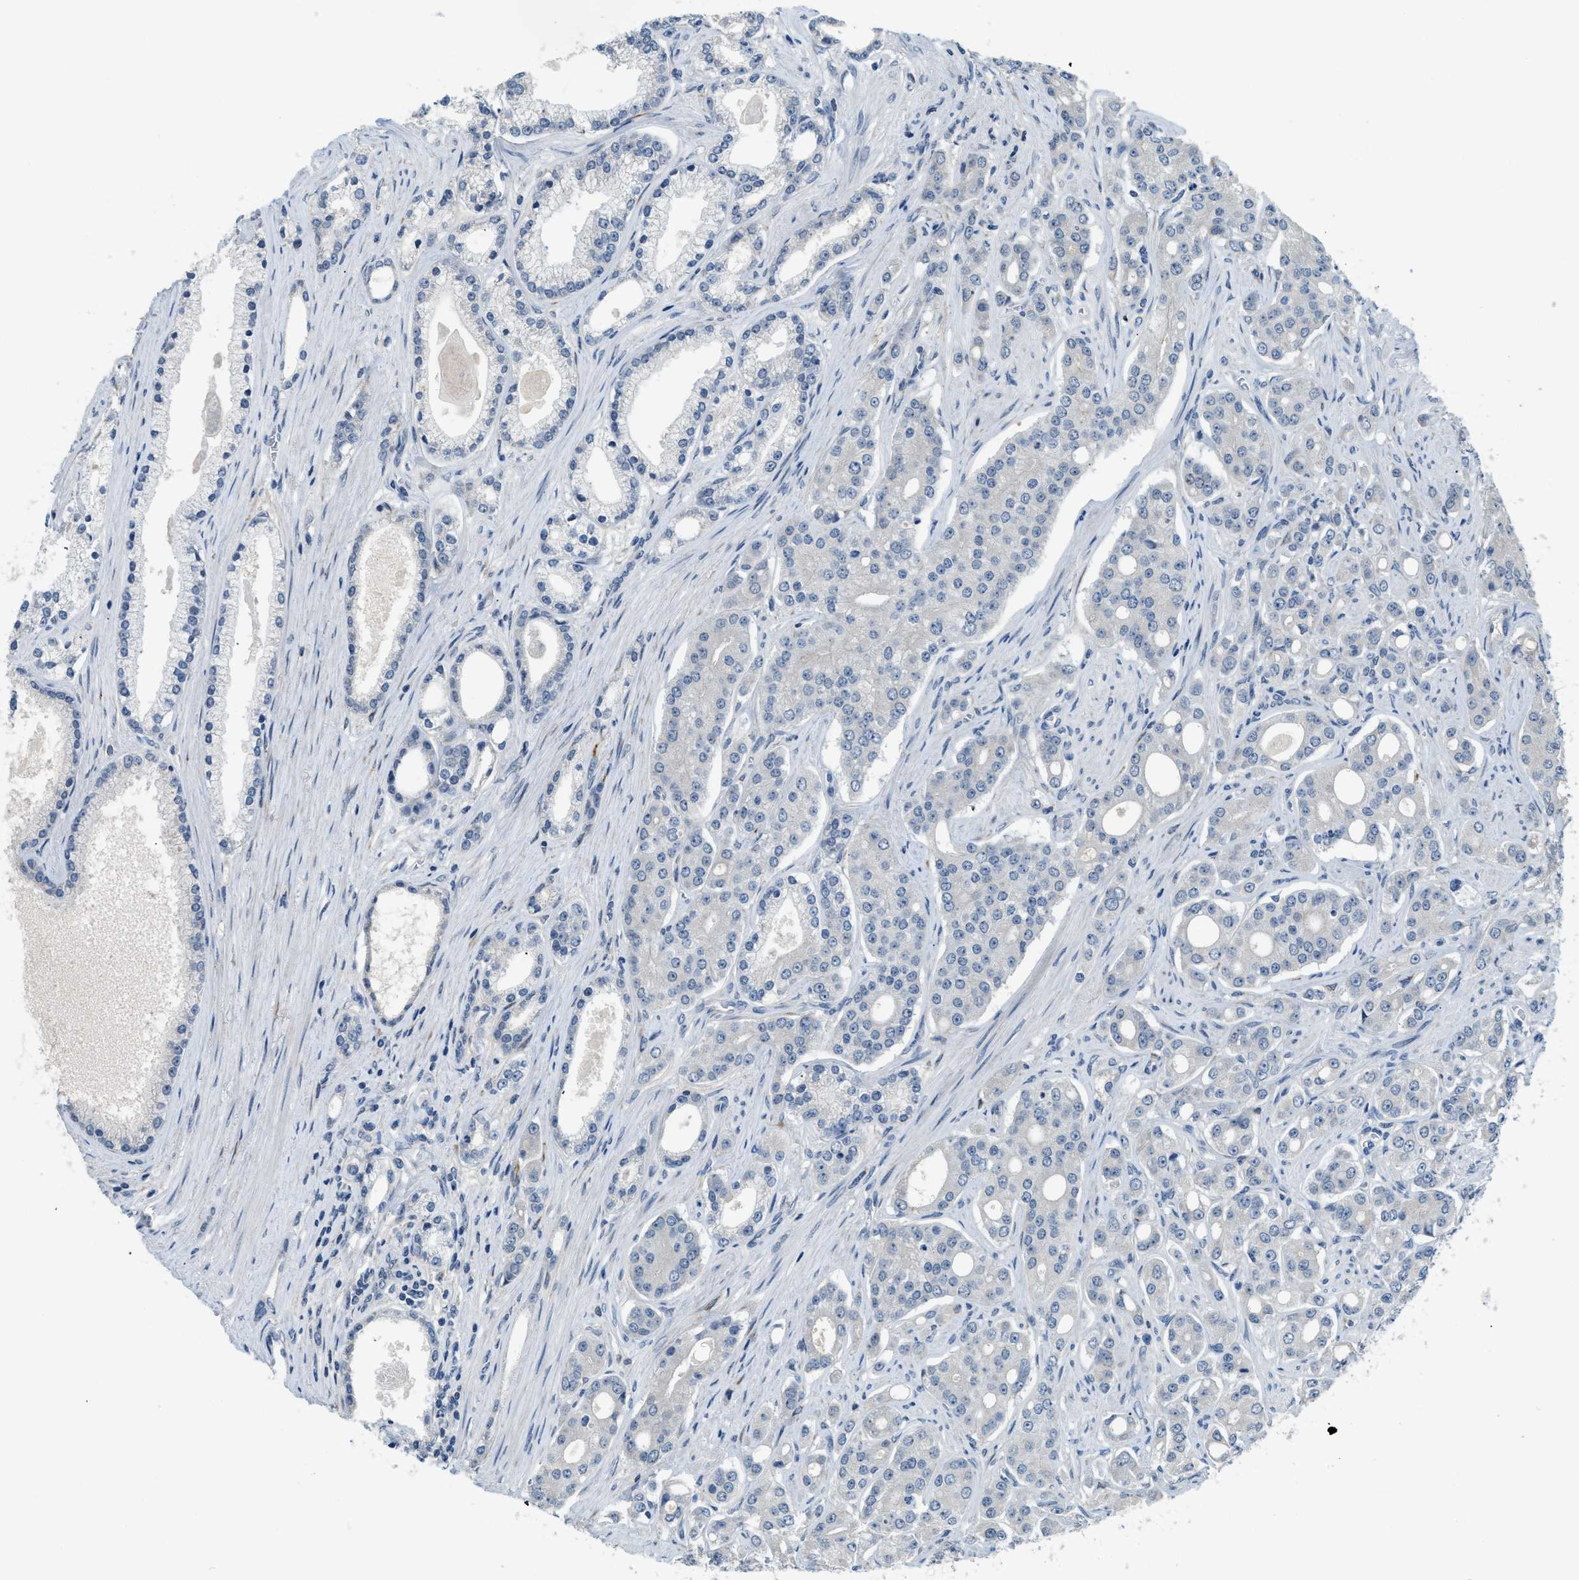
{"staining": {"intensity": "negative", "quantity": "none", "location": "none"}, "tissue": "prostate cancer", "cell_type": "Tumor cells", "image_type": "cancer", "snomed": [{"axis": "morphology", "description": "Adenocarcinoma, High grade"}, {"axis": "topography", "description": "Prostate"}], "caption": "Protein analysis of prostate cancer (adenocarcinoma (high-grade)) reveals no significant positivity in tumor cells.", "gene": "TMEM154", "patient": {"sex": "male", "age": 71}}